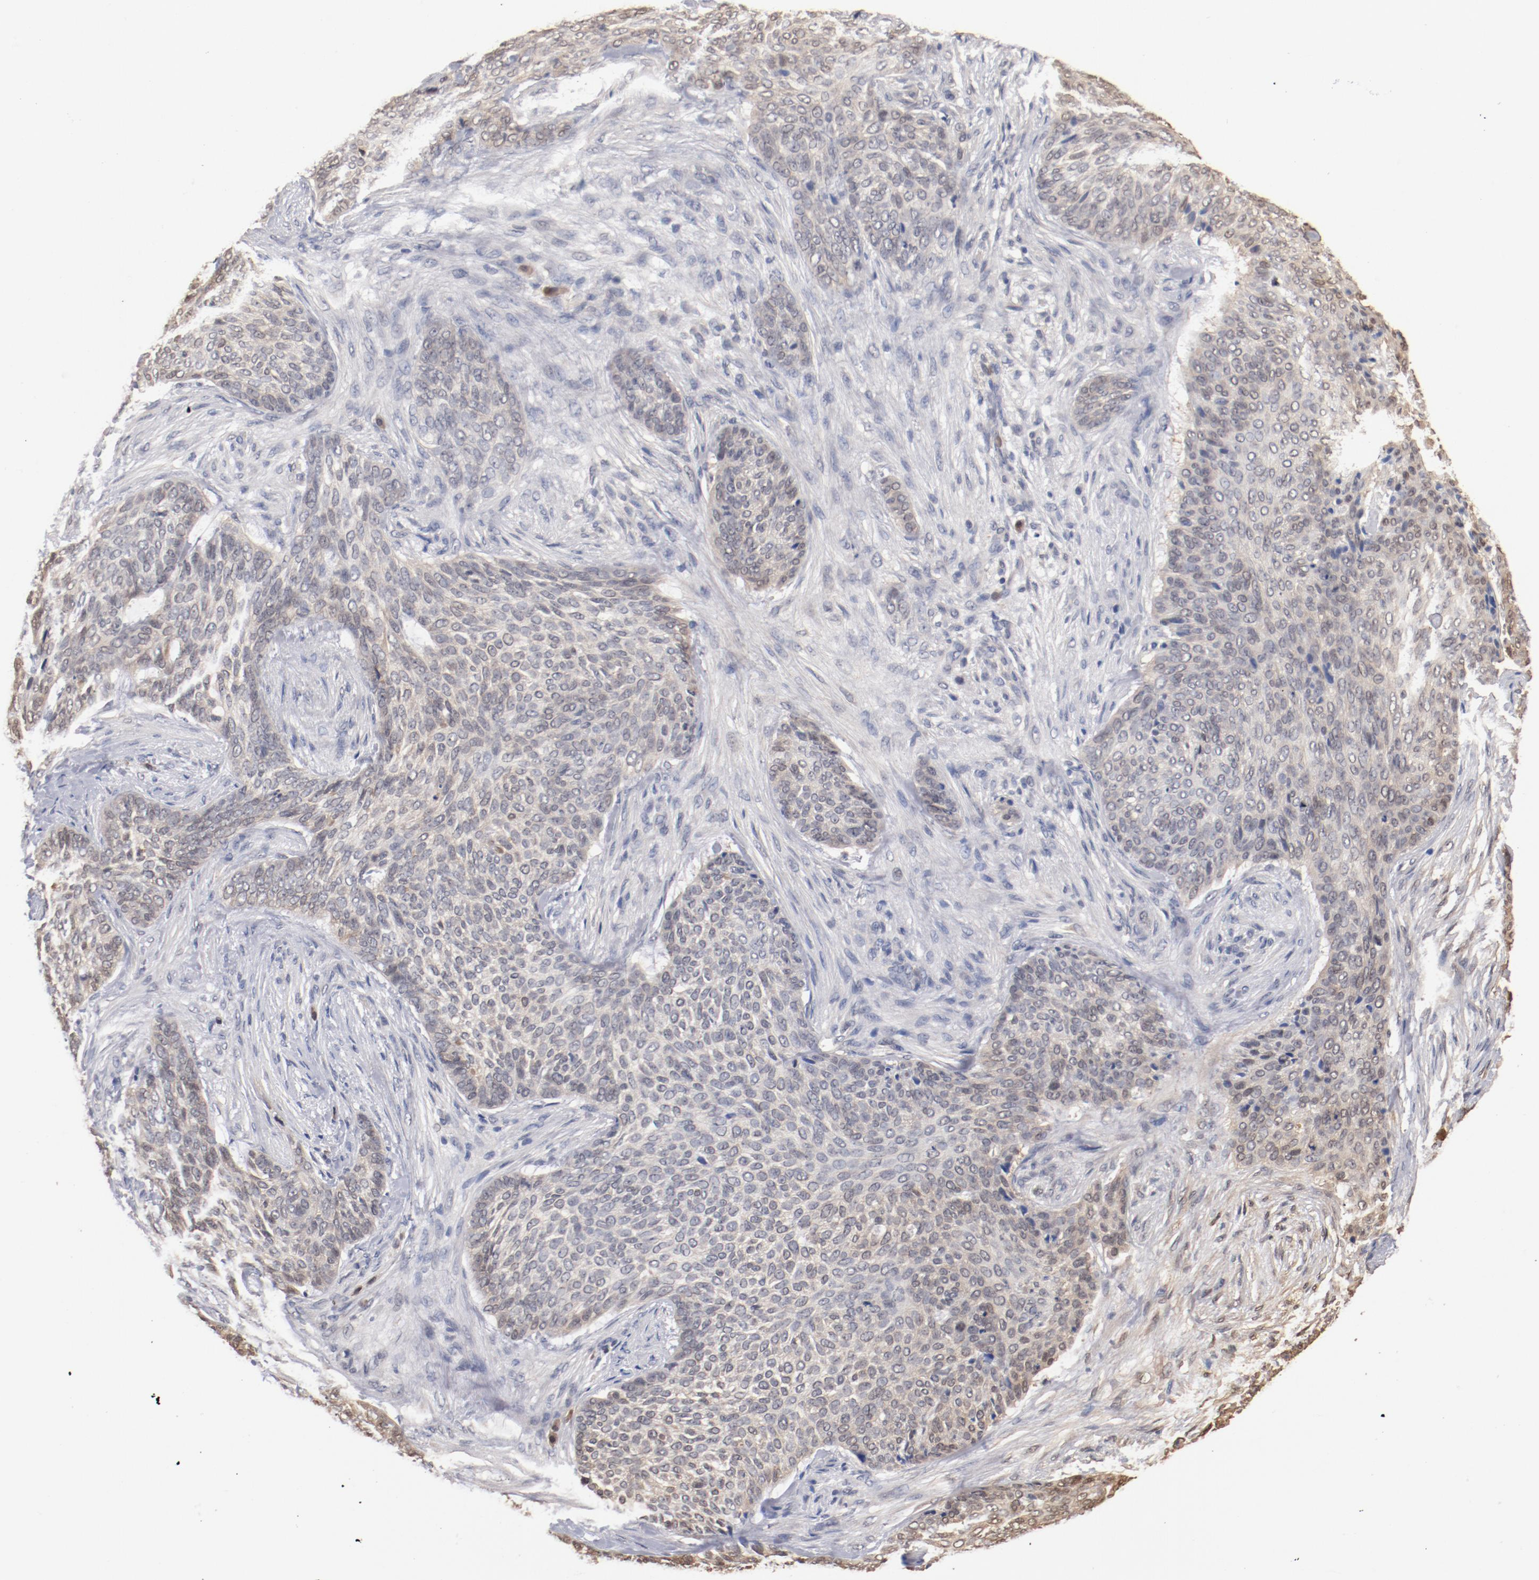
{"staining": {"intensity": "weak", "quantity": "<25%", "location": "cytoplasmic/membranous"}, "tissue": "skin cancer", "cell_type": "Tumor cells", "image_type": "cancer", "snomed": [{"axis": "morphology", "description": "Basal cell carcinoma"}, {"axis": "topography", "description": "Skin"}], "caption": "Immunohistochemistry histopathology image of skin cancer (basal cell carcinoma) stained for a protein (brown), which demonstrates no staining in tumor cells.", "gene": "MIF", "patient": {"sex": "male", "age": 91}}